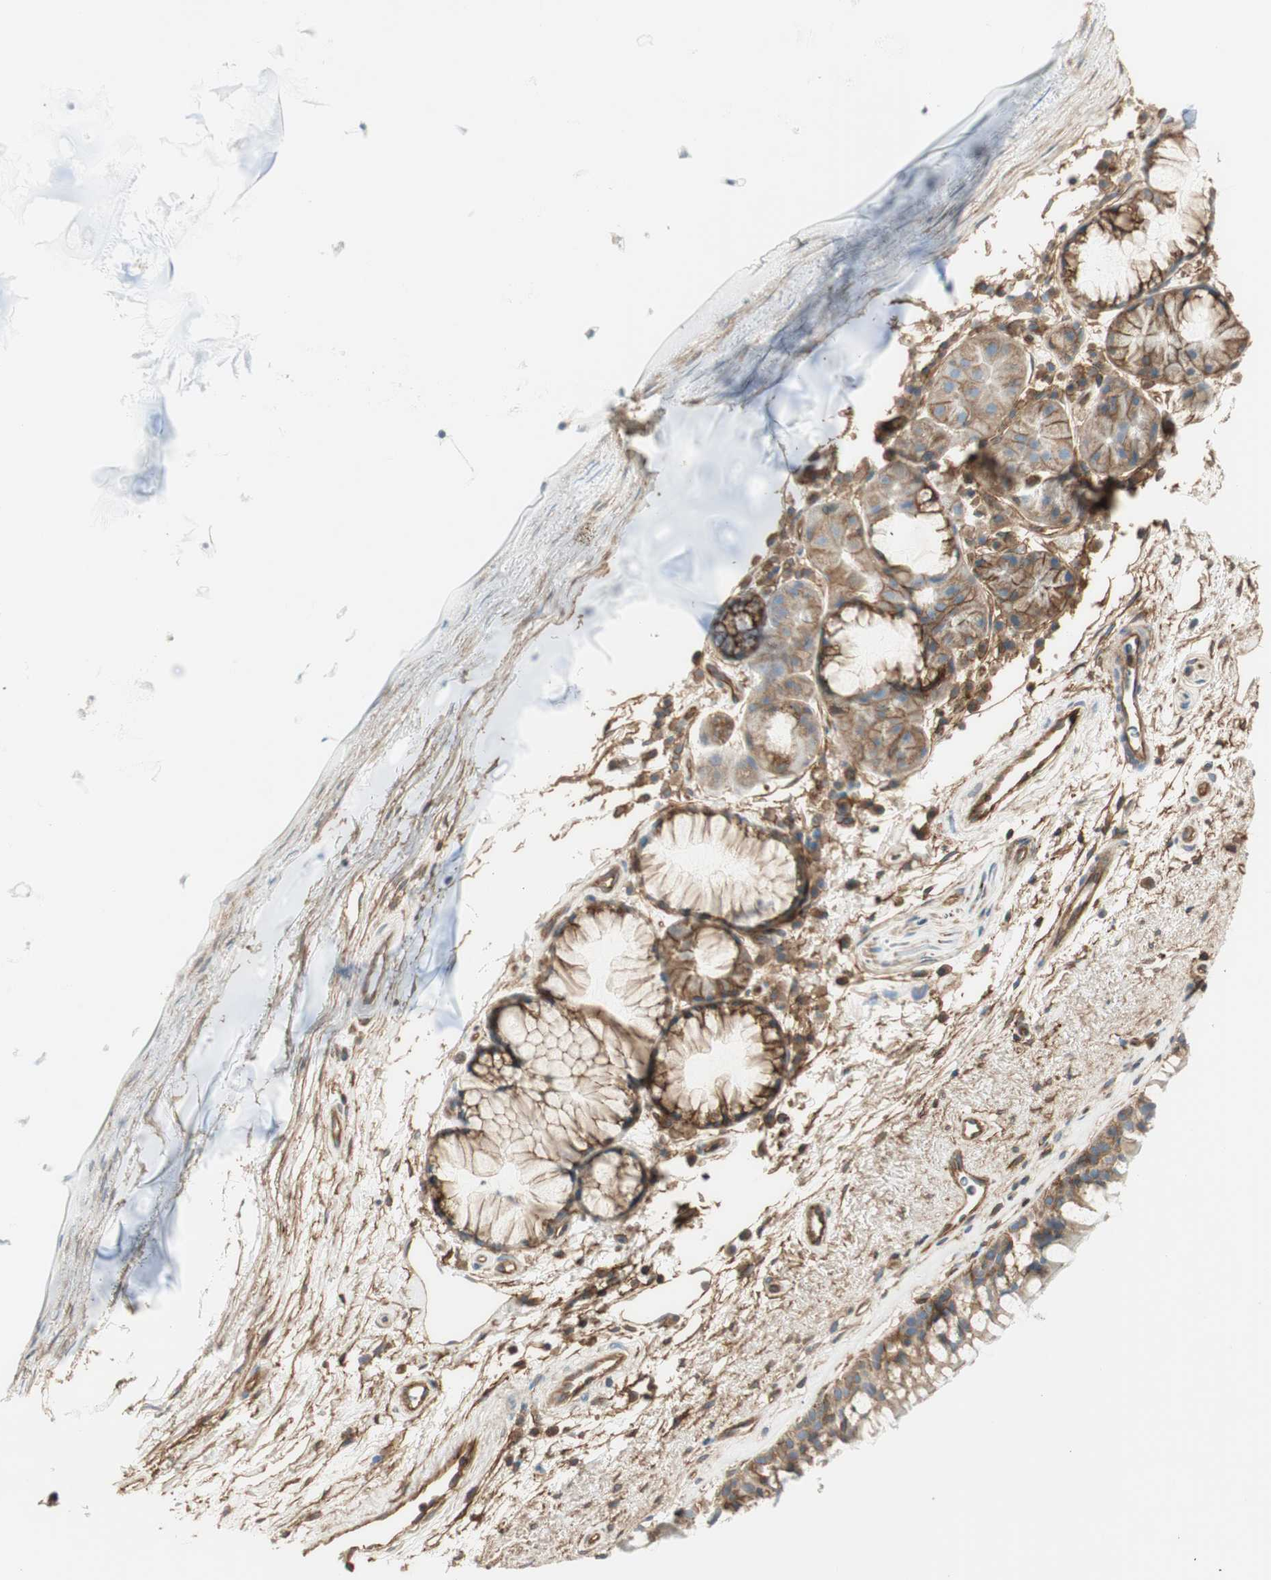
{"staining": {"intensity": "moderate", "quantity": ">75%", "location": "cytoplasmic/membranous"}, "tissue": "bronchus", "cell_type": "Respiratory epithelial cells", "image_type": "normal", "snomed": [{"axis": "morphology", "description": "Normal tissue, NOS"}, {"axis": "topography", "description": "Bronchus"}], "caption": "Brown immunohistochemical staining in normal human bronchus shows moderate cytoplasmic/membranous expression in about >75% of respiratory epithelial cells.", "gene": "BTN3A3", "patient": {"sex": "female", "age": 54}}